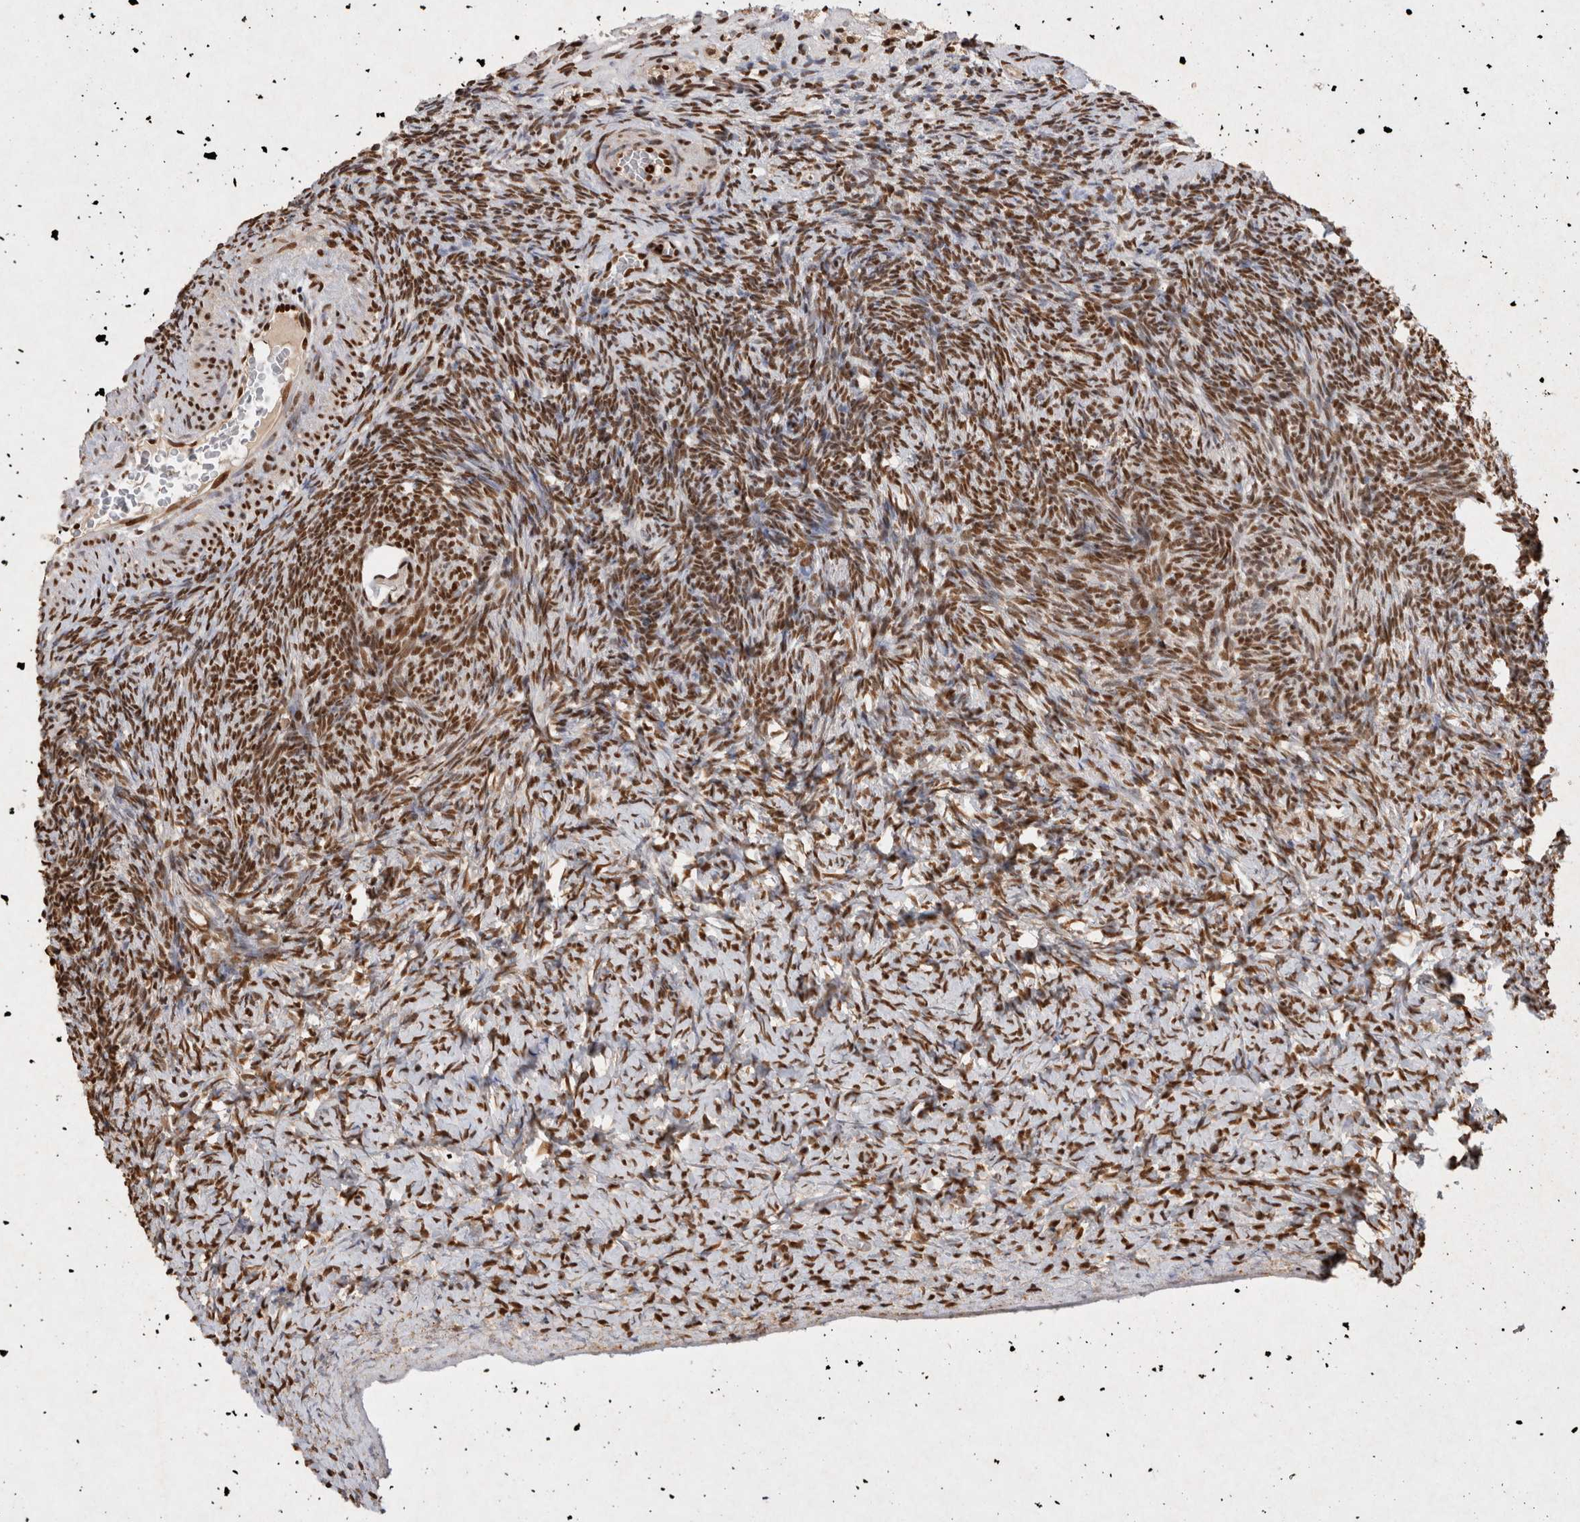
{"staining": {"intensity": "moderate", "quantity": ">75%", "location": "nuclear"}, "tissue": "ovary", "cell_type": "Follicle cells", "image_type": "normal", "snomed": [{"axis": "morphology", "description": "Normal tissue, NOS"}, {"axis": "topography", "description": "Ovary"}], "caption": "Protein expression by IHC displays moderate nuclear expression in about >75% of follicle cells in benign ovary. (brown staining indicates protein expression, while blue staining denotes nuclei).", "gene": "HDGF", "patient": {"sex": "female", "age": 34}}